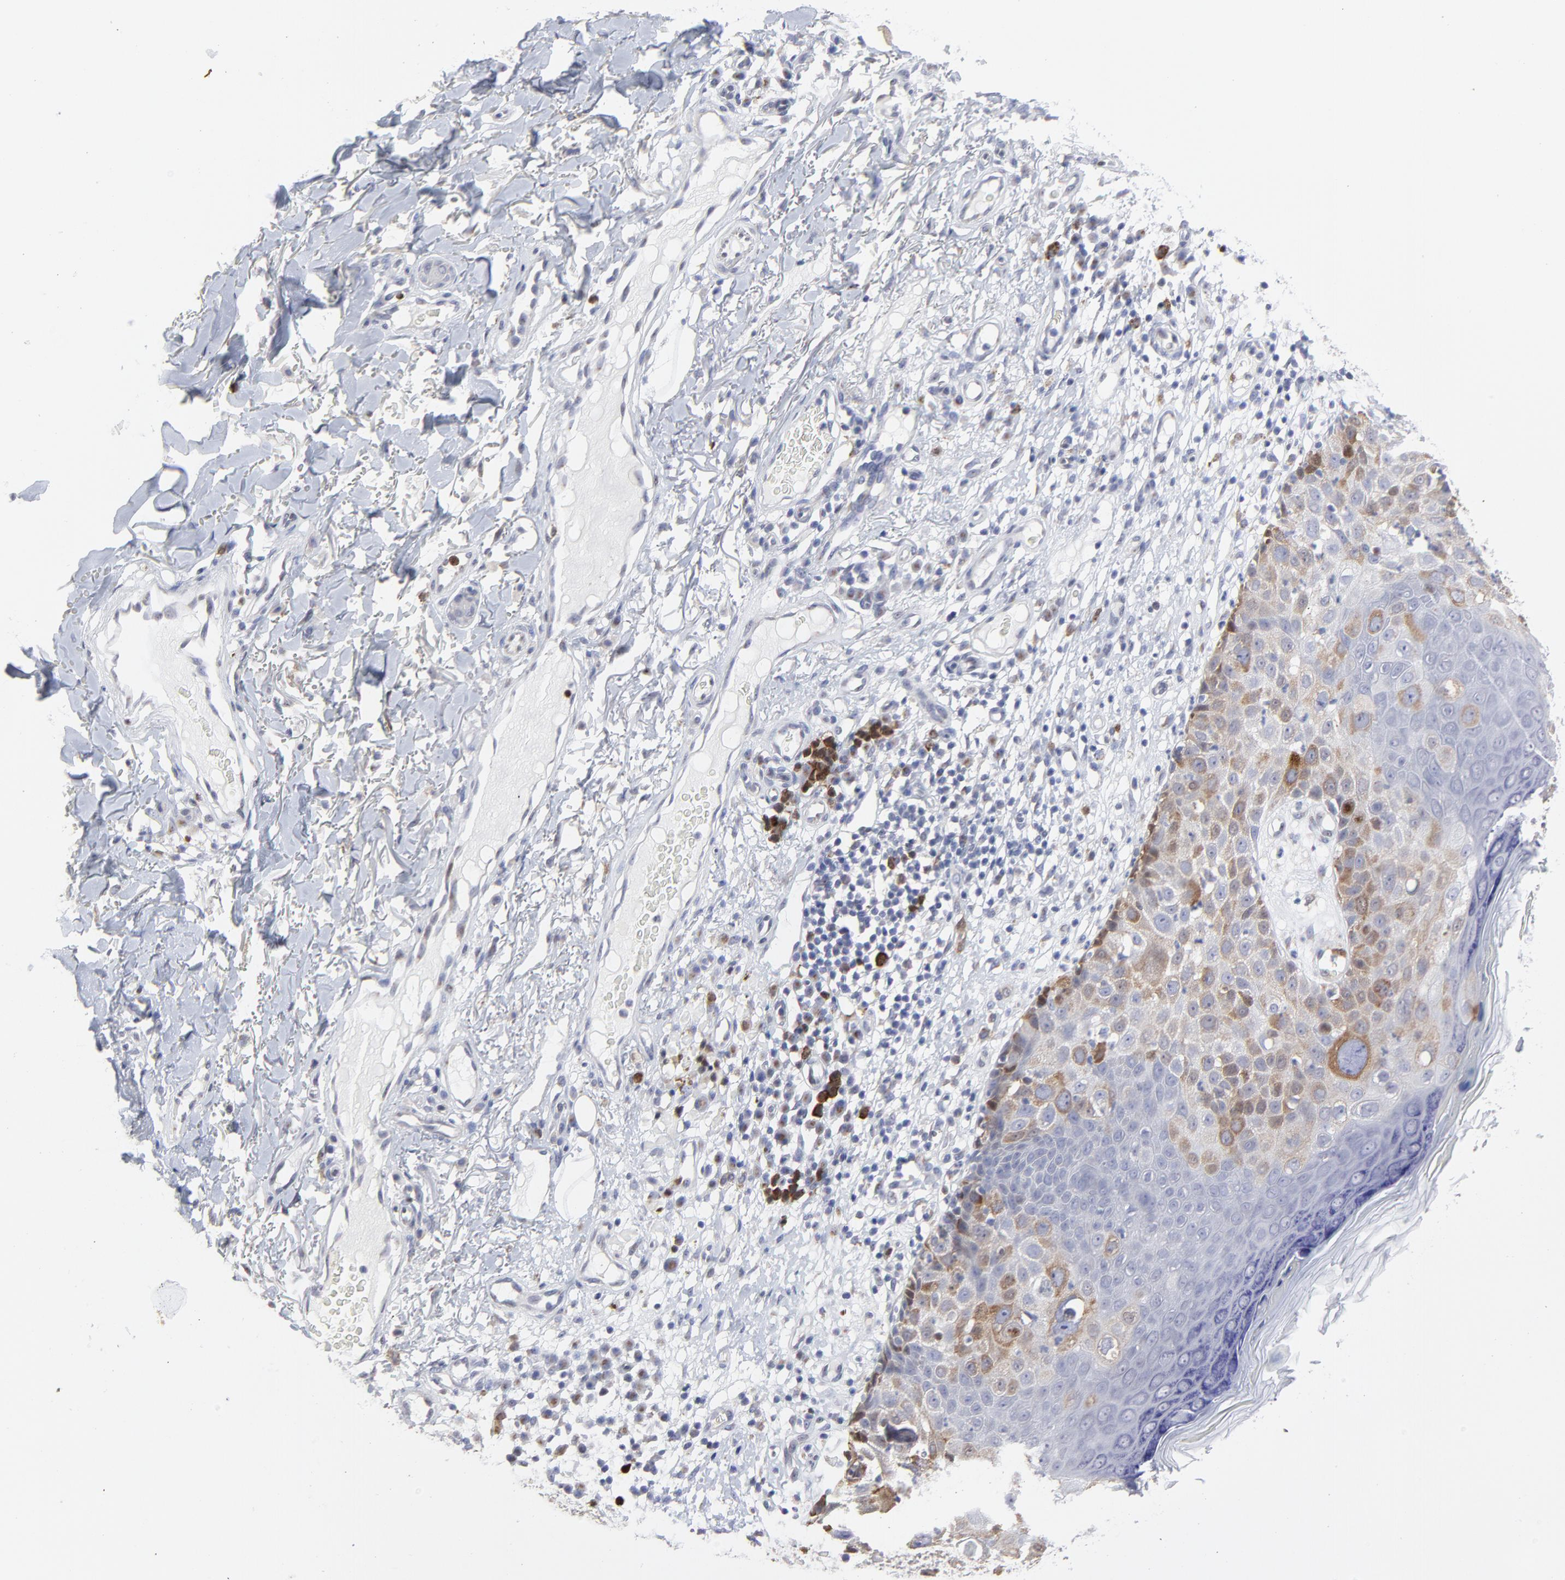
{"staining": {"intensity": "moderate", "quantity": "<25%", "location": "cytoplasmic/membranous"}, "tissue": "skin cancer", "cell_type": "Tumor cells", "image_type": "cancer", "snomed": [{"axis": "morphology", "description": "Squamous cell carcinoma, NOS"}, {"axis": "topography", "description": "Skin"}], "caption": "An image showing moderate cytoplasmic/membranous staining in about <25% of tumor cells in skin cancer, as visualized by brown immunohistochemical staining.", "gene": "NCAPH", "patient": {"sex": "male", "age": 87}}